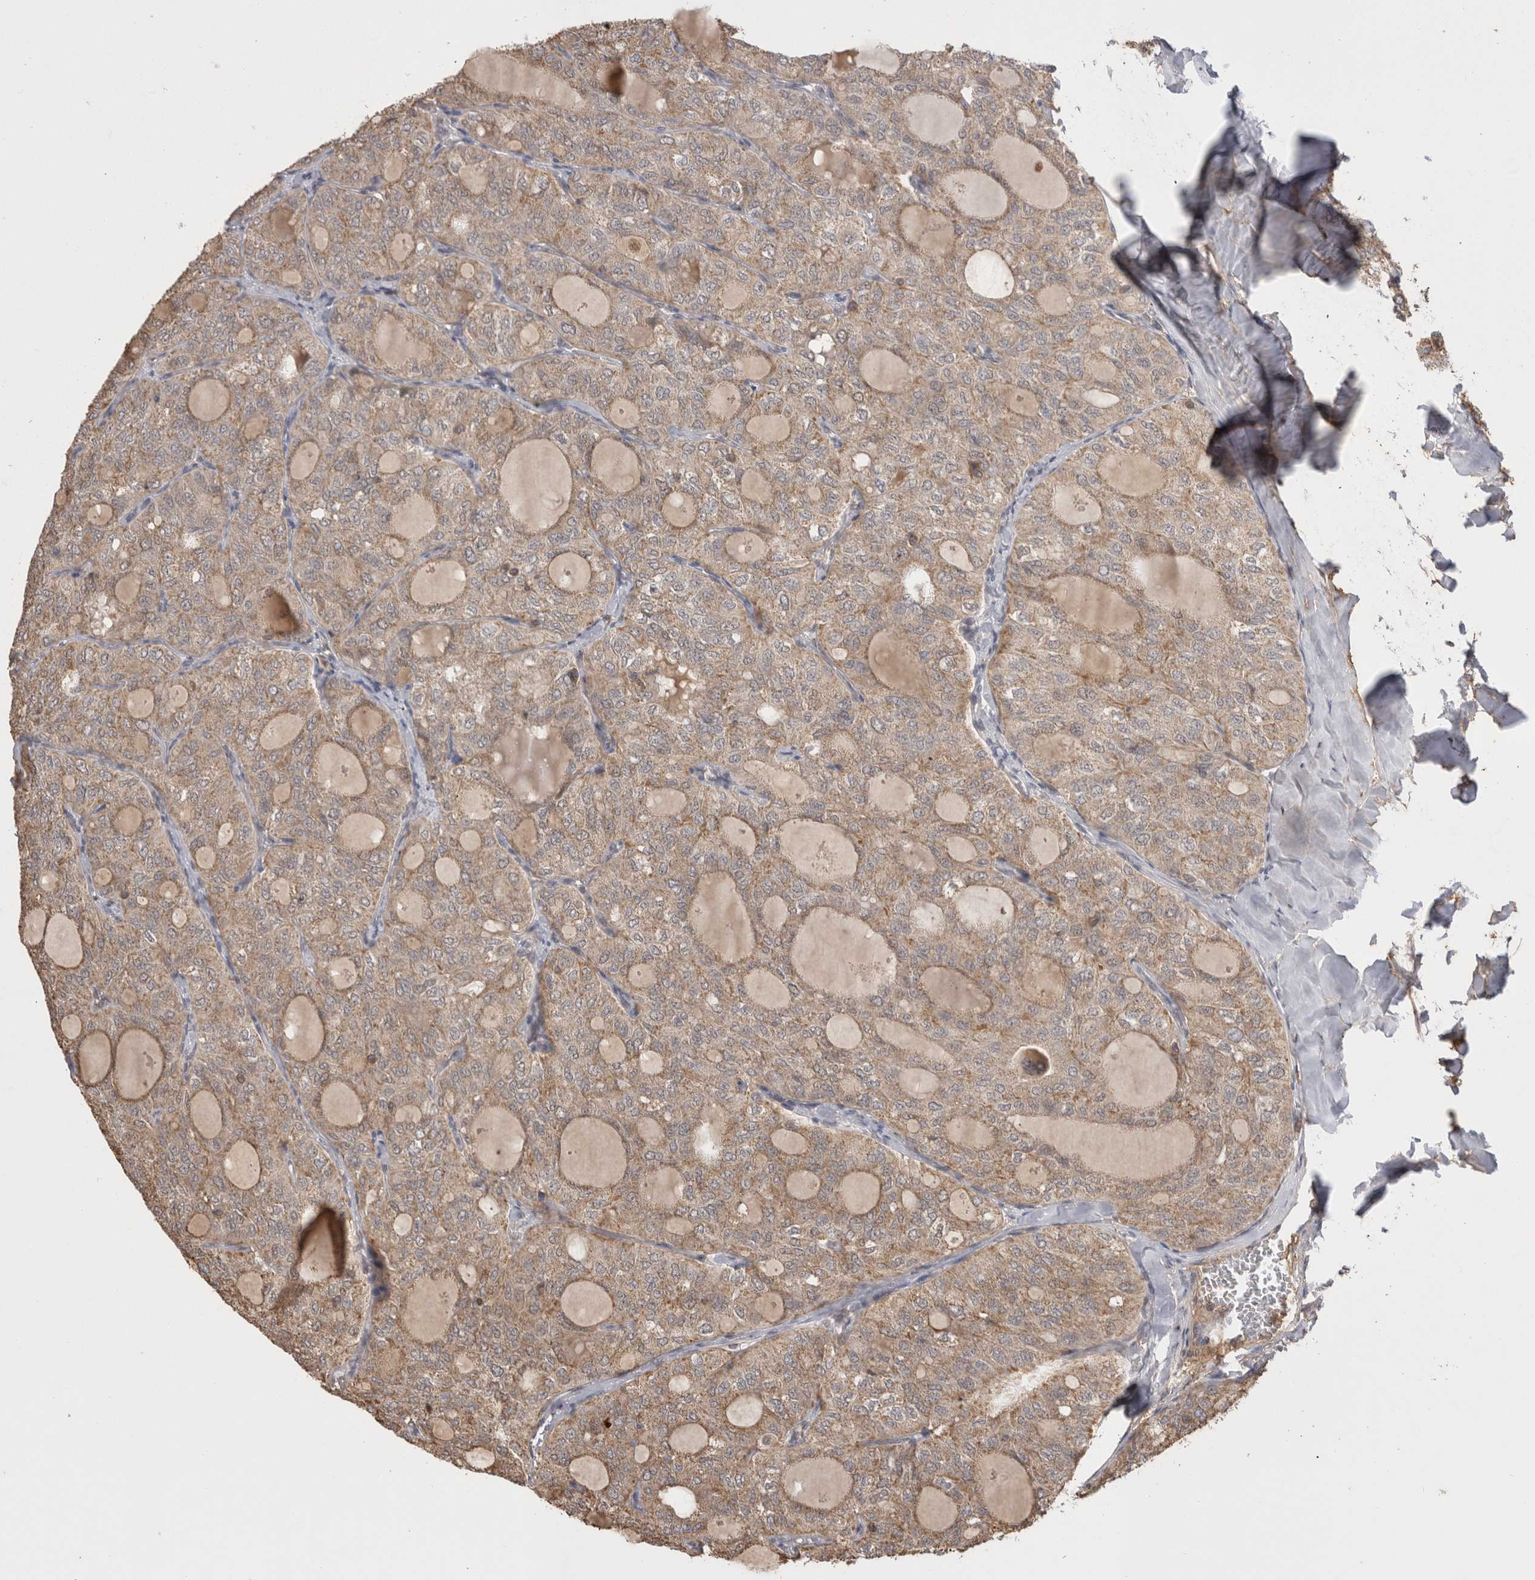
{"staining": {"intensity": "weak", "quantity": ">75%", "location": "cytoplasmic/membranous"}, "tissue": "thyroid cancer", "cell_type": "Tumor cells", "image_type": "cancer", "snomed": [{"axis": "morphology", "description": "Follicular adenoma carcinoma, NOS"}, {"axis": "topography", "description": "Thyroid gland"}], "caption": "A low amount of weak cytoplasmic/membranous positivity is present in approximately >75% of tumor cells in thyroid follicular adenoma carcinoma tissue.", "gene": "PREP", "patient": {"sex": "male", "age": 75}}